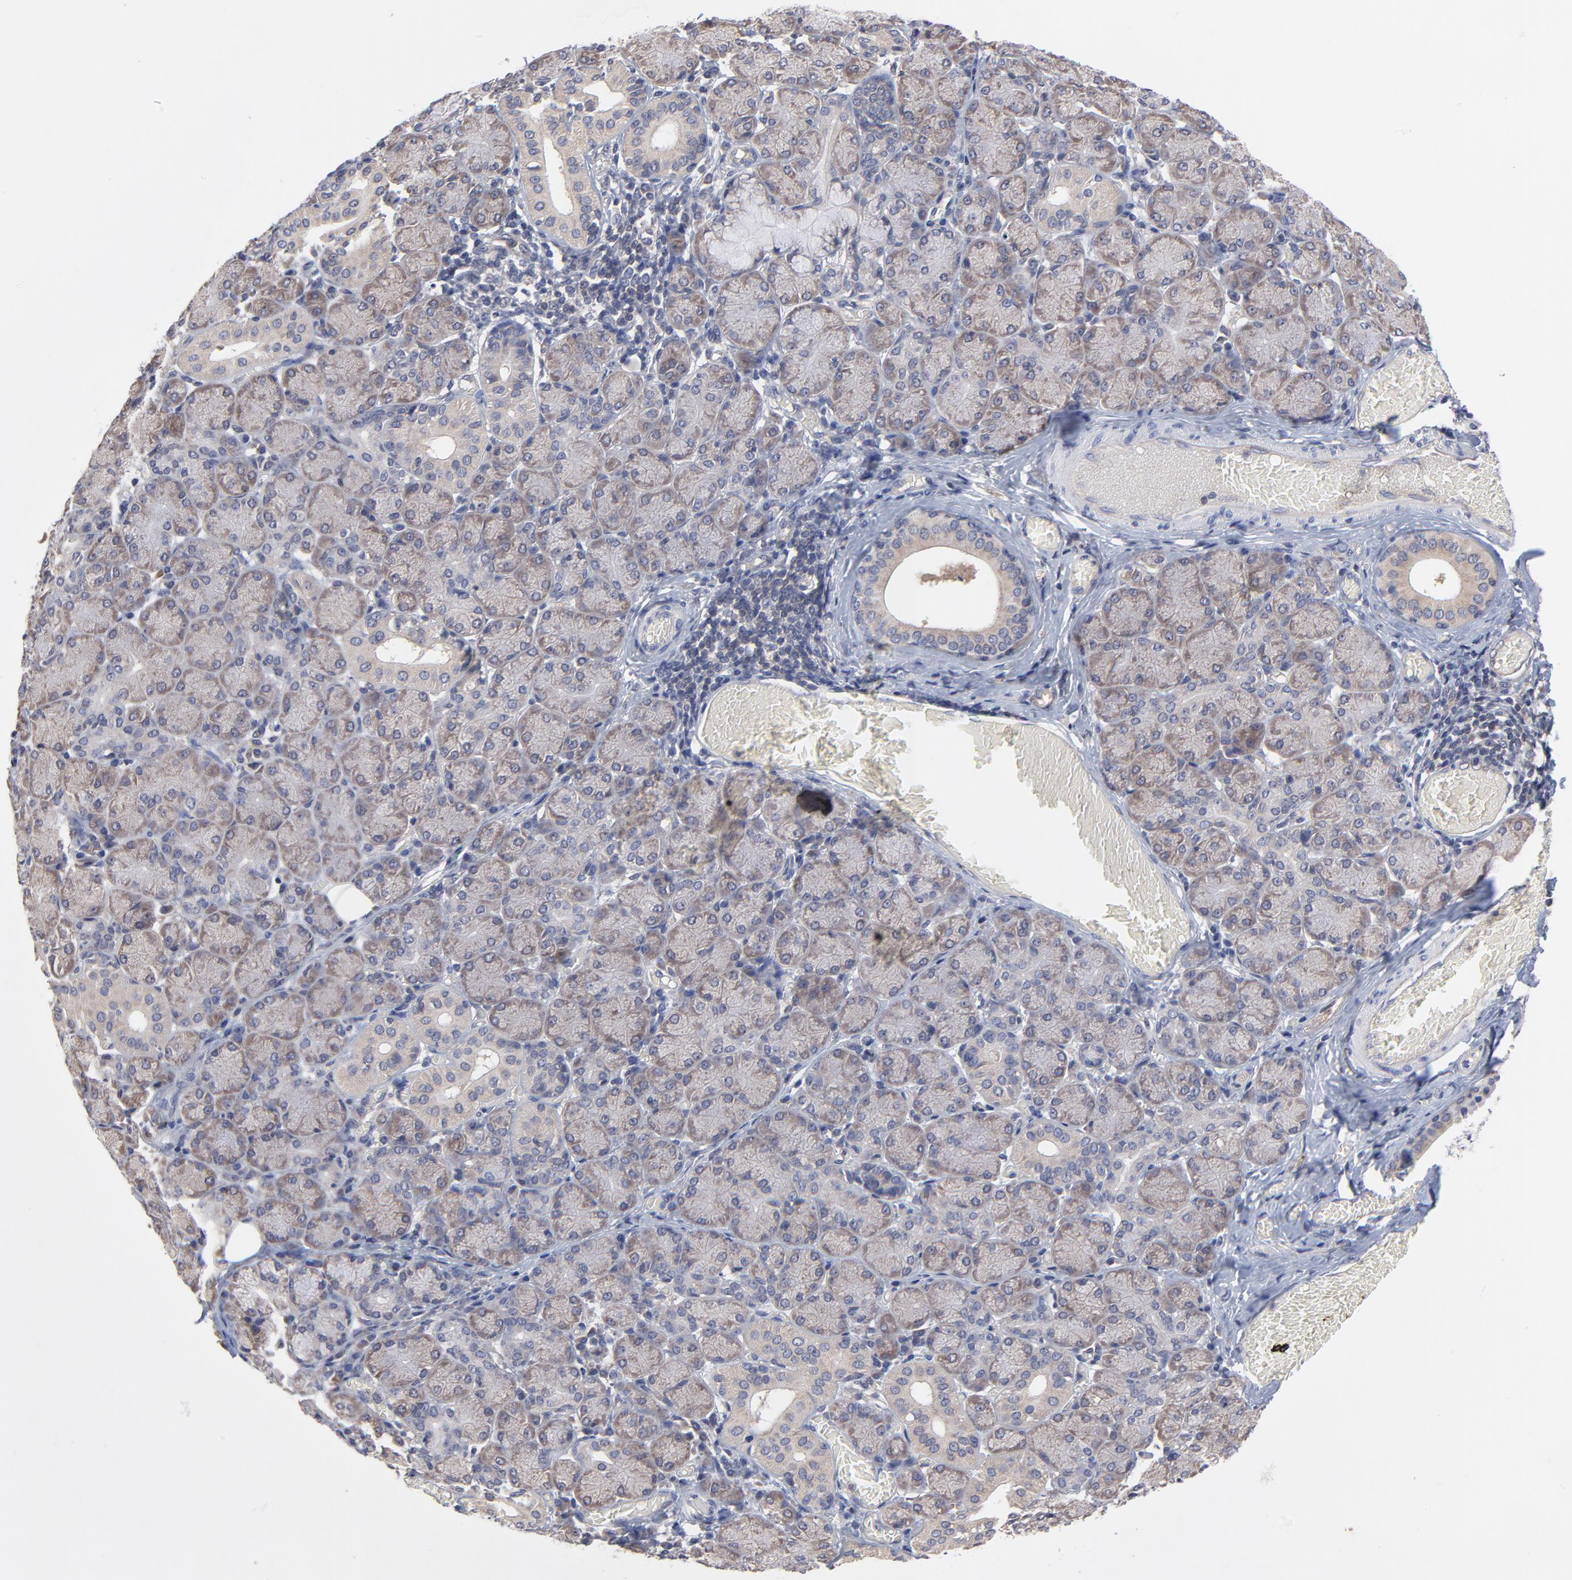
{"staining": {"intensity": "weak", "quantity": "25%-75%", "location": "cytoplasmic/membranous"}, "tissue": "salivary gland", "cell_type": "Glandular cells", "image_type": "normal", "snomed": [{"axis": "morphology", "description": "Normal tissue, NOS"}, {"axis": "topography", "description": "Salivary gland"}], "caption": "High-power microscopy captured an immunohistochemistry histopathology image of normal salivary gland, revealing weak cytoplasmic/membranous expression in about 25%-75% of glandular cells. (Stains: DAB (3,3'-diaminobenzidine) in brown, nuclei in blue, Microscopy: brightfield microscopy at high magnification).", "gene": "PCMT1", "patient": {"sex": "female", "age": 24}}